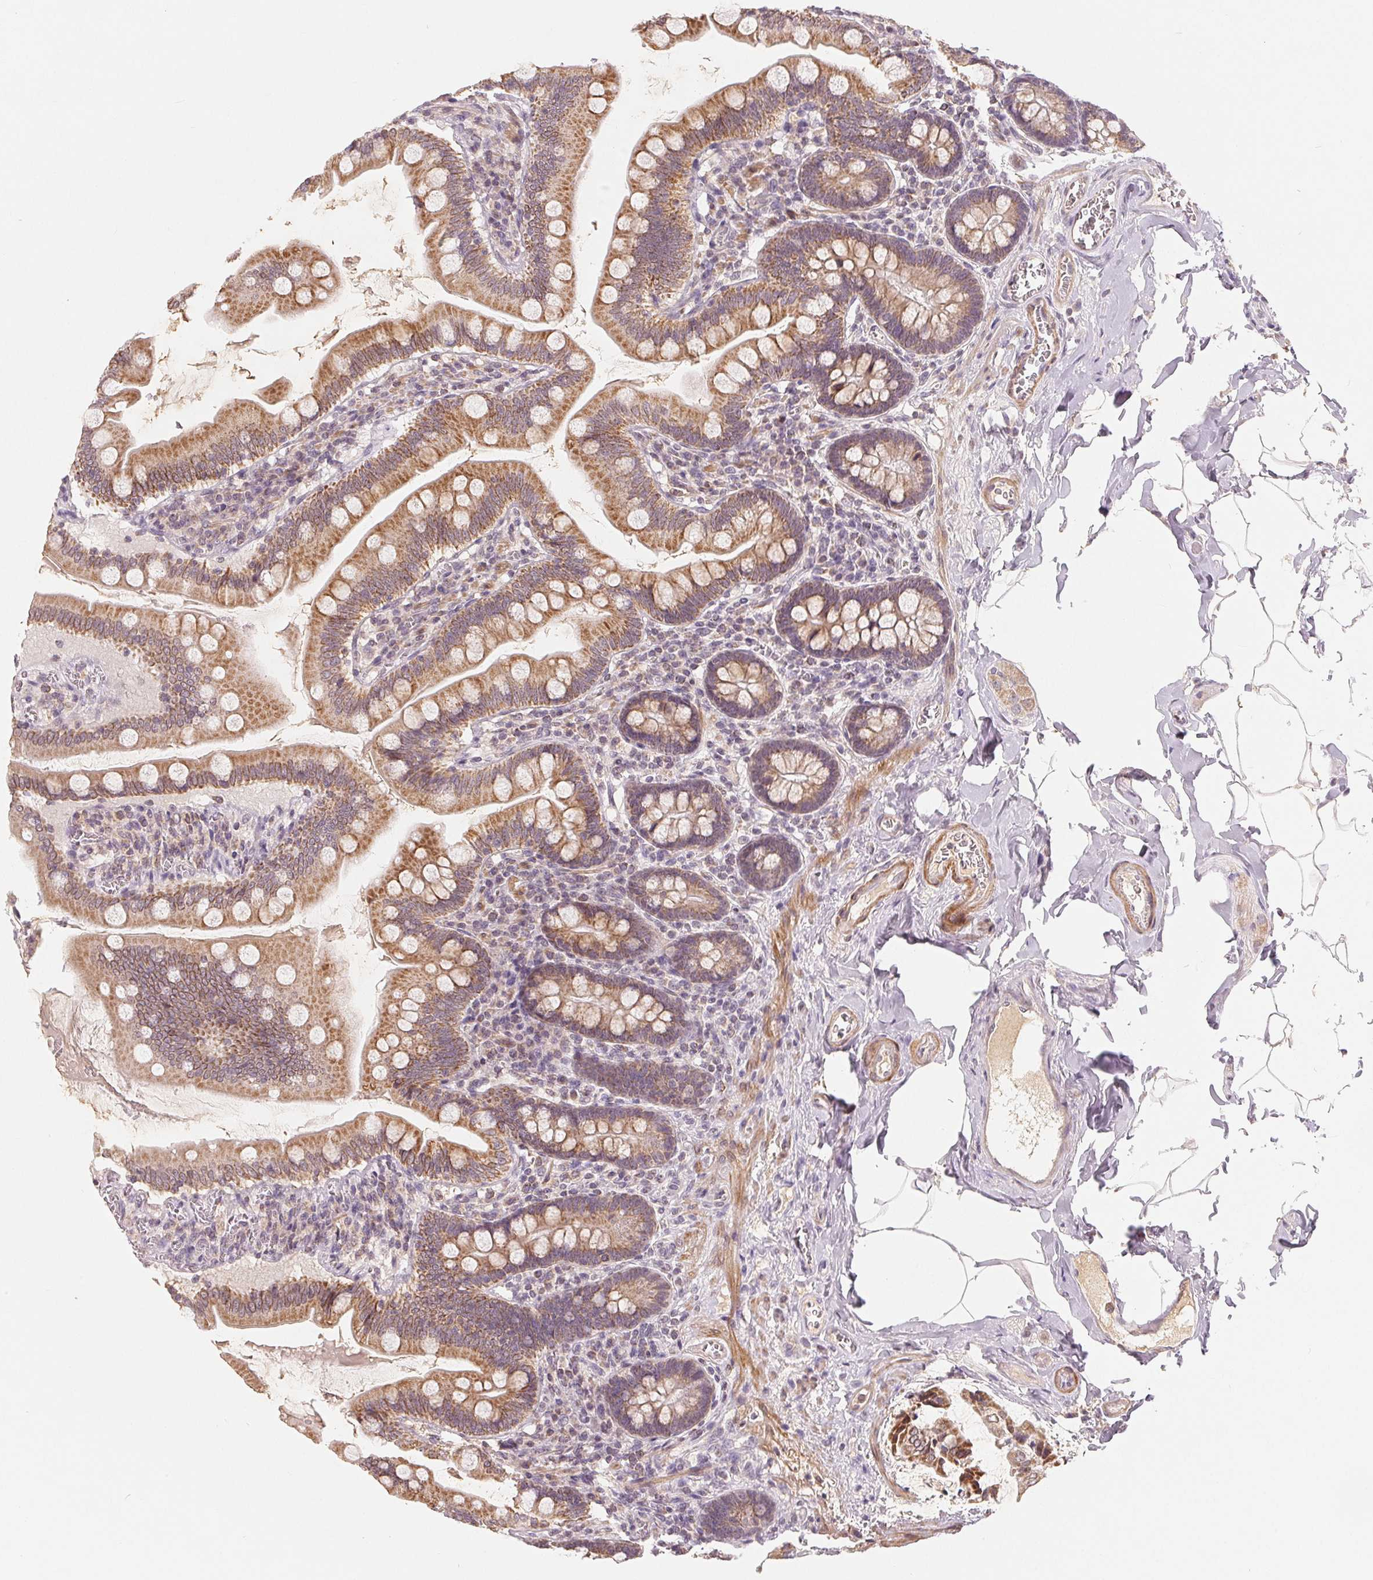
{"staining": {"intensity": "moderate", "quantity": ">75%", "location": "cytoplasmic/membranous"}, "tissue": "small intestine", "cell_type": "Glandular cells", "image_type": "normal", "snomed": [{"axis": "morphology", "description": "Normal tissue, NOS"}, {"axis": "topography", "description": "Small intestine"}], "caption": "There is medium levels of moderate cytoplasmic/membranous expression in glandular cells of normal small intestine, as demonstrated by immunohistochemical staining (brown color).", "gene": "GHITM", "patient": {"sex": "female", "age": 56}}